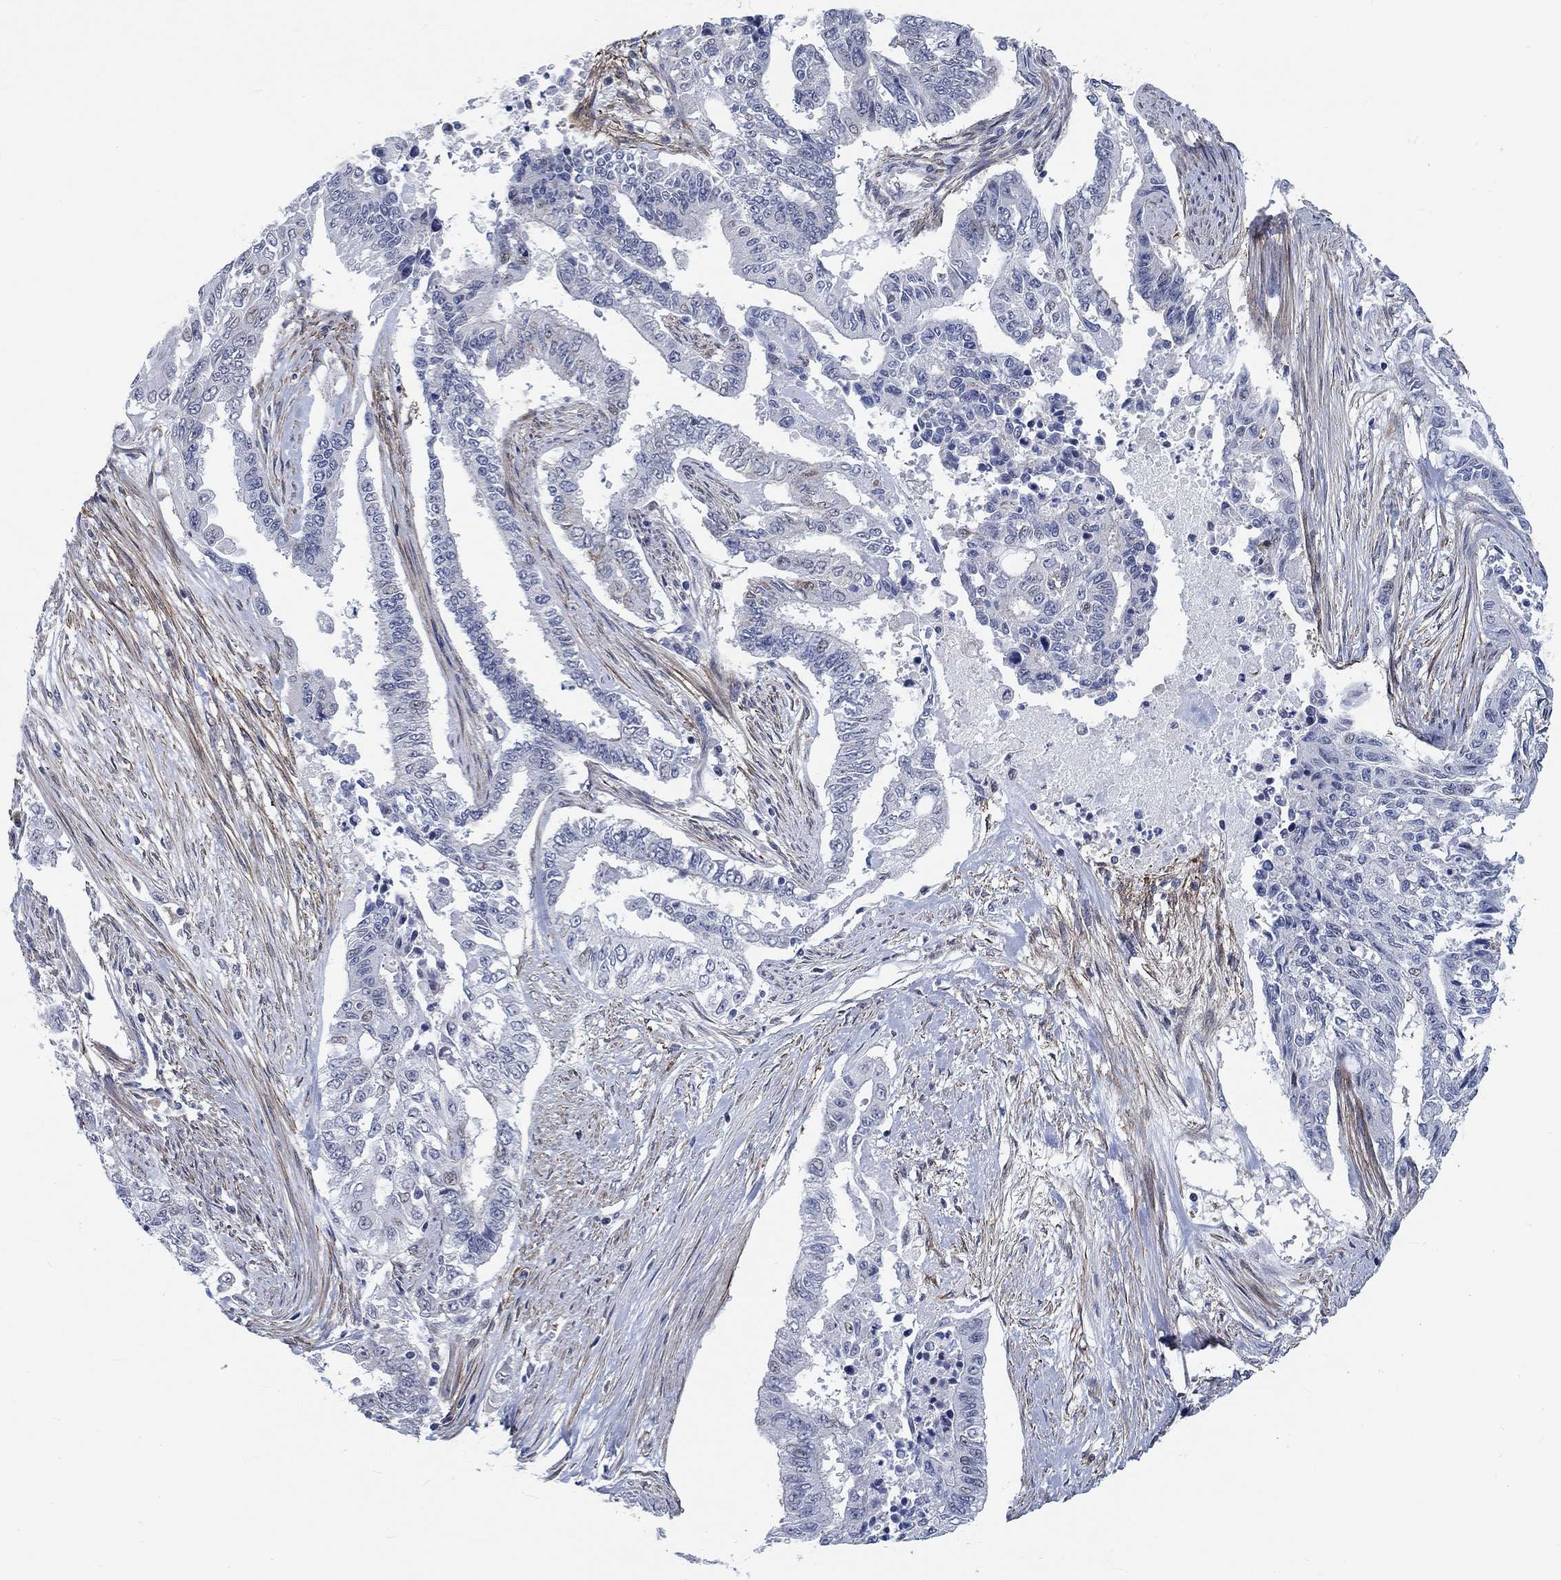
{"staining": {"intensity": "negative", "quantity": "none", "location": "none"}, "tissue": "endometrial cancer", "cell_type": "Tumor cells", "image_type": "cancer", "snomed": [{"axis": "morphology", "description": "Adenocarcinoma, NOS"}, {"axis": "topography", "description": "Uterus"}], "caption": "This is an immunohistochemistry image of endometrial cancer (adenocarcinoma). There is no positivity in tumor cells.", "gene": "KCNH8", "patient": {"sex": "female", "age": 59}}